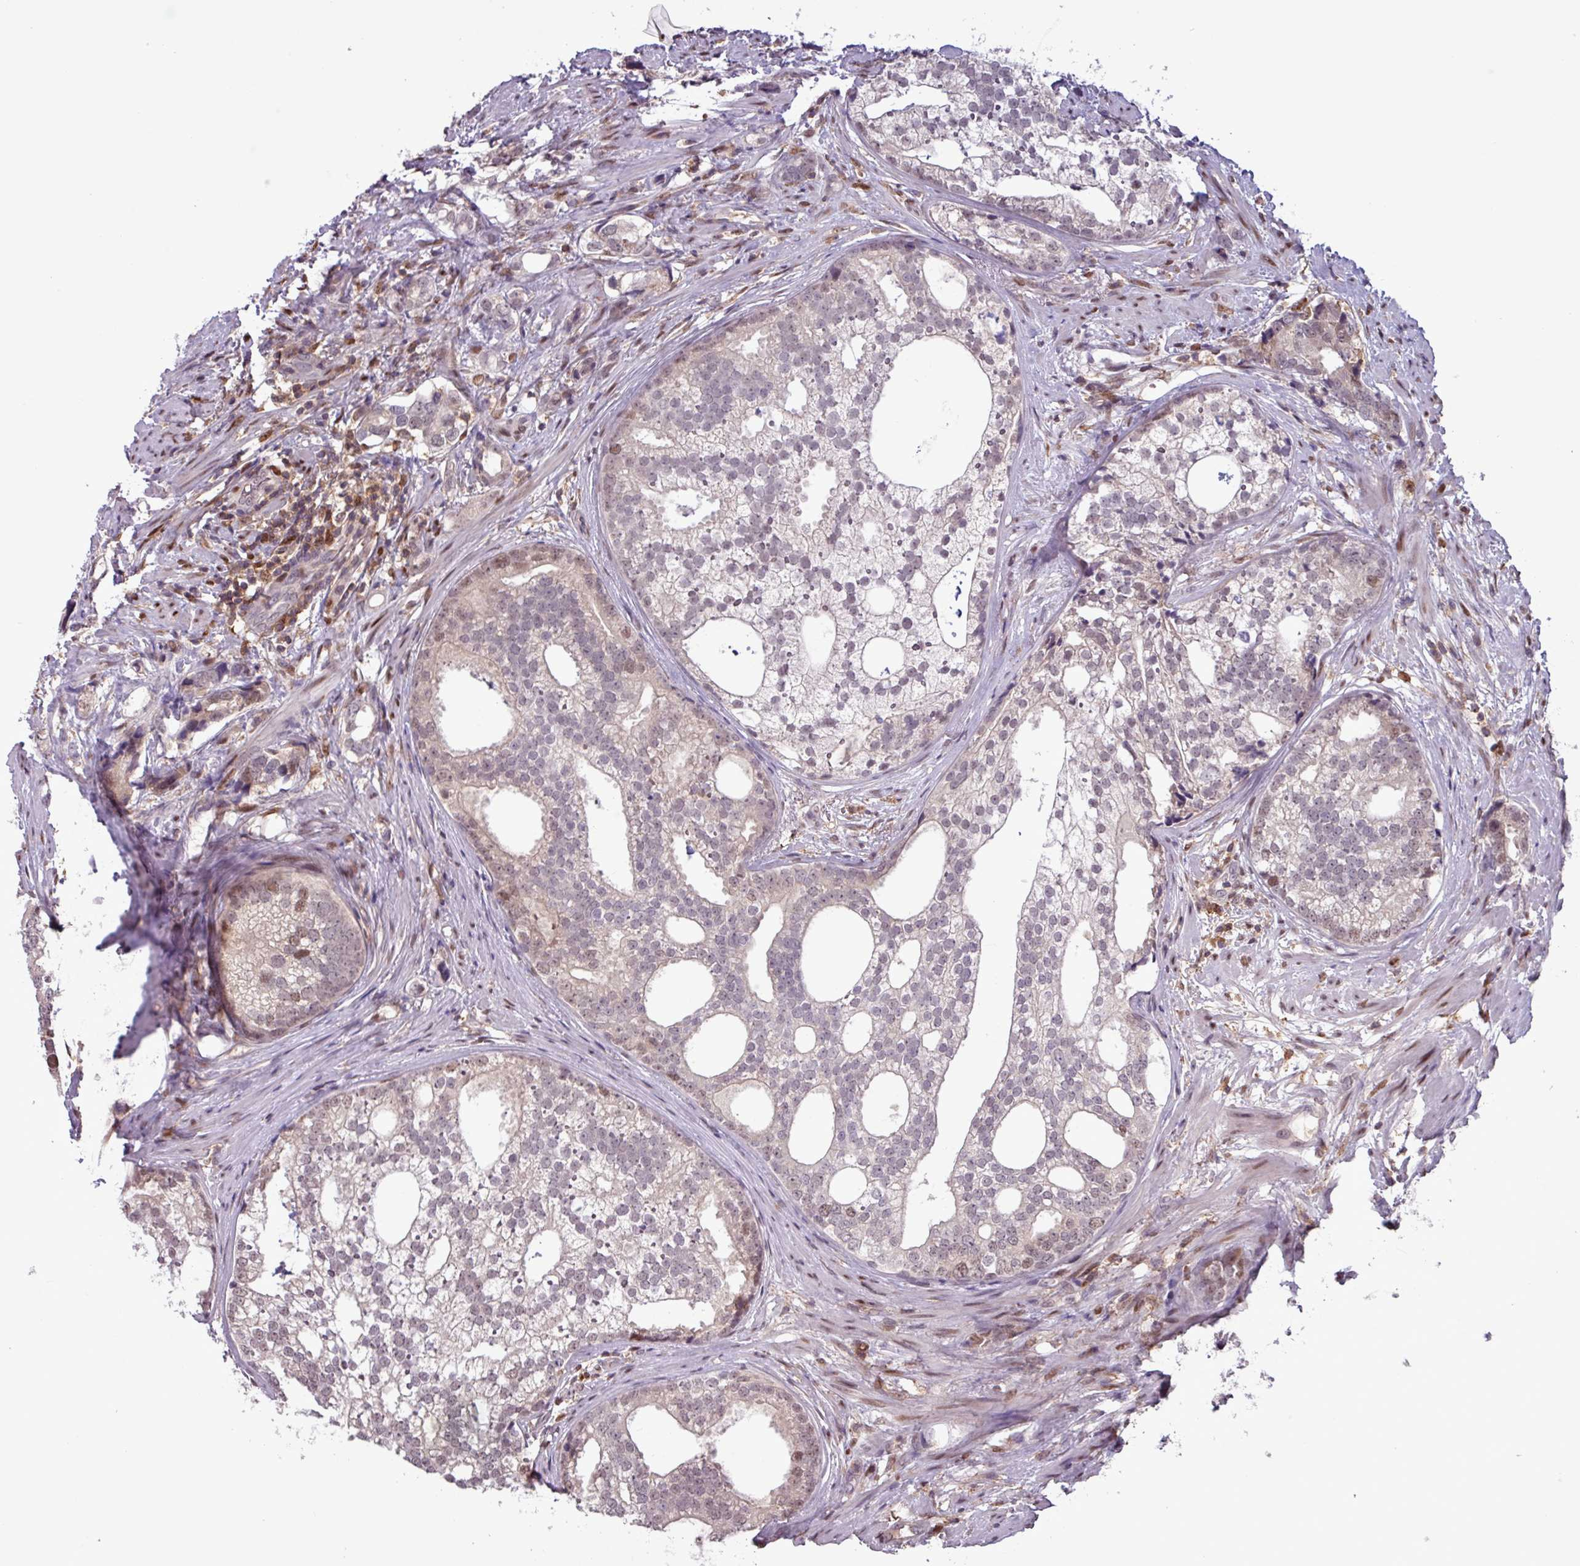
{"staining": {"intensity": "moderate", "quantity": "<25%", "location": "nuclear"}, "tissue": "prostate cancer", "cell_type": "Tumor cells", "image_type": "cancer", "snomed": [{"axis": "morphology", "description": "Adenocarcinoma, High grade"}, {"axis": "topography", "description": "Prostate"}], "caption": "The immunohistochemical stain shows moderate nuclear expression in tumor cells of prostate cancer (high-grade adenocarcinoma) tissue. The staining is performed using DAB (3,3'-diaminobenzidine) brown chromogen to label protein expression. The nuclei are counter-stained blue using hematoxylin.", "gene": "PRRX1", "patient": {"sex": "male", "age": 75}}